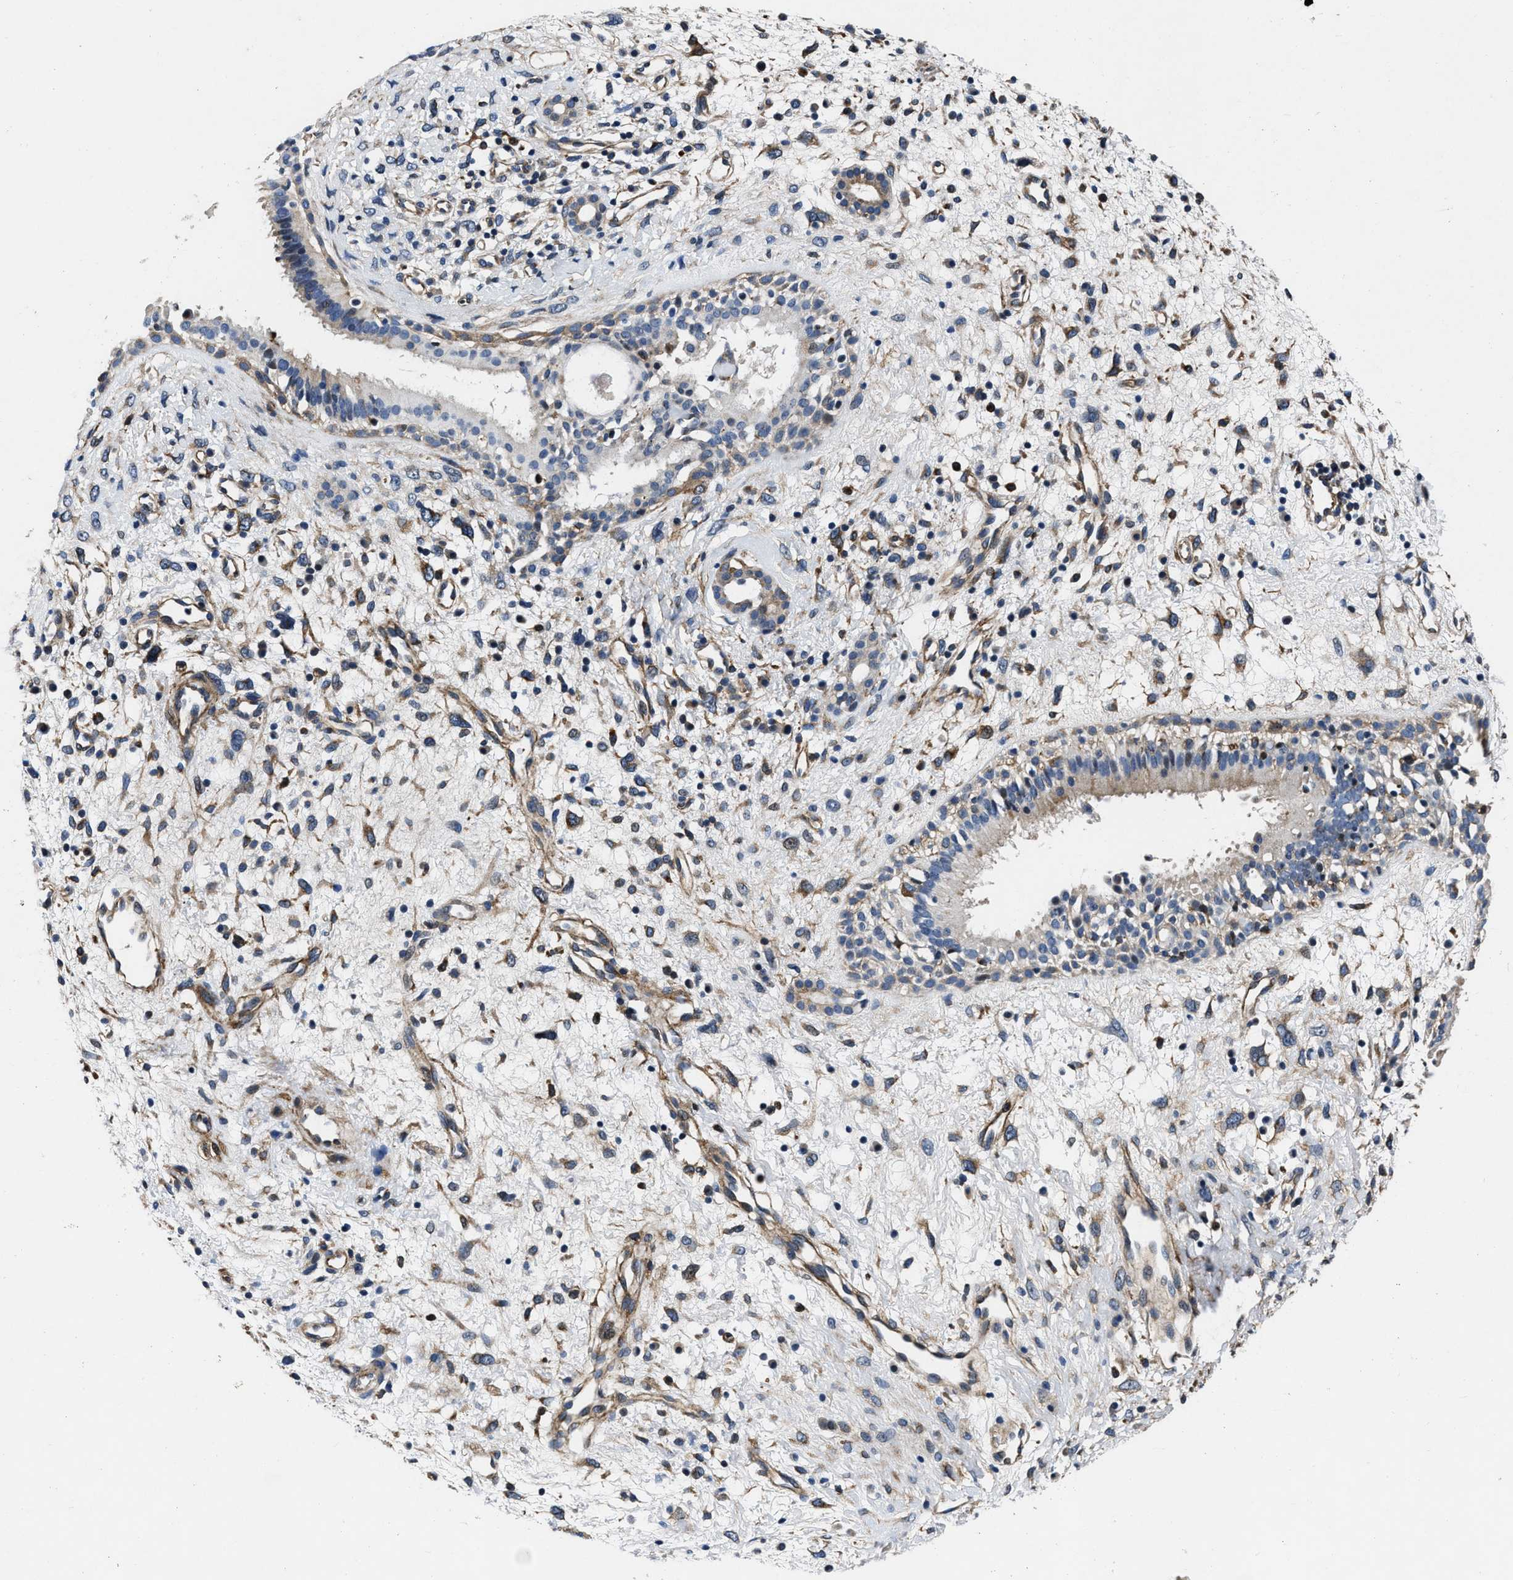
{"staining": {"intensity": "negative", "quantity": "none", "location": "none"}, "tissue": "nasopharynx", "cell_type": "Respiratory epithelial cells", "image_type": "normal", "snomed": [{"axis": "morphology", "description": "Normal tissue, NOS"}, {"axis": "topography", "description": "Nasopharynx"}], "caption": "The photomicrograph exhibits no significant expression in respiratory epithelial cells of nasopharynx. (Brightfield microscopy of DAB immunohistochemistry (IHC) at high magnification).", "gene": "C2orf66", "patient": {"sex": "male", "age": 22}}